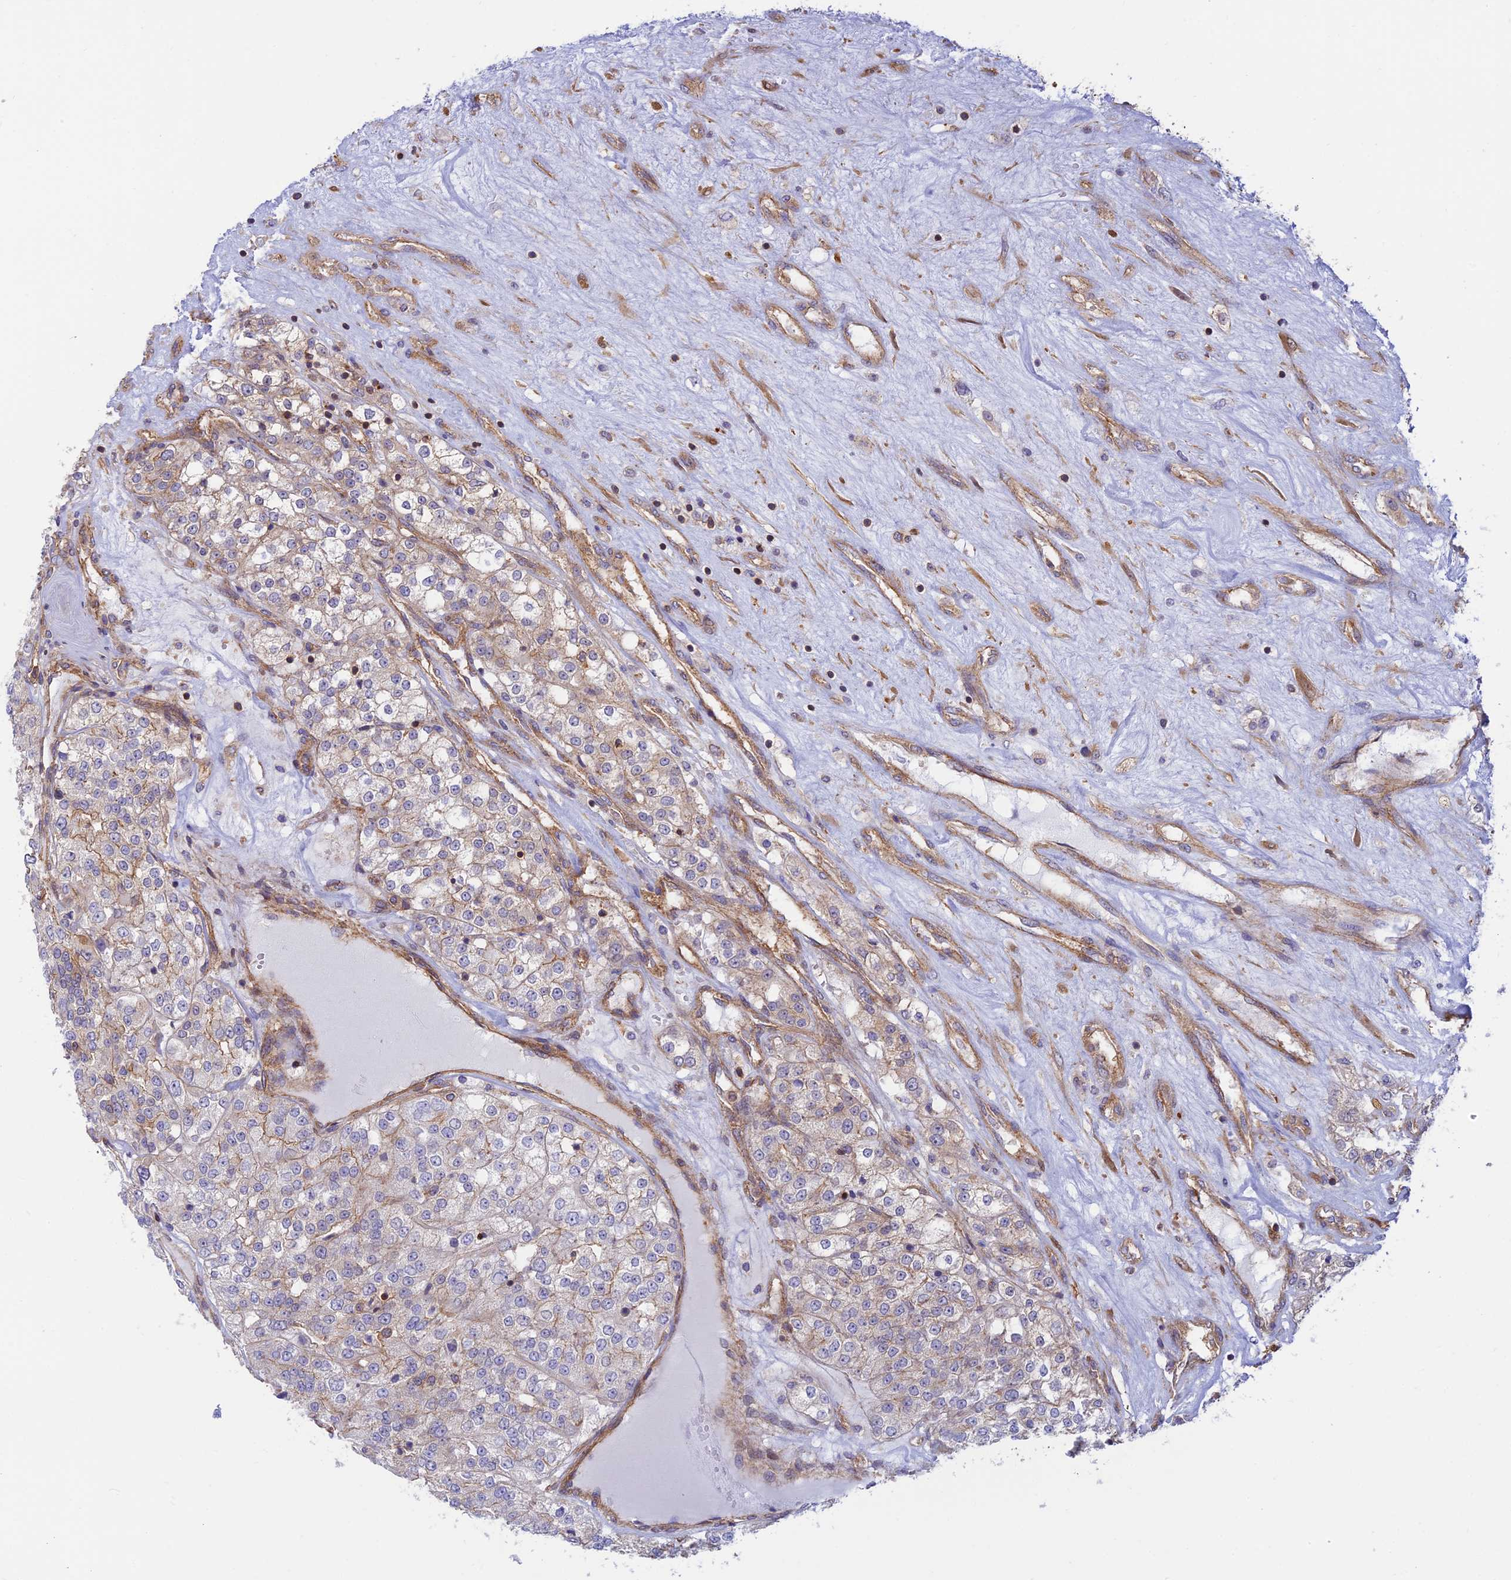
{"staining": {"intensity": "weak", "quantity": "<25%", "location": "cytoplasmic/membranous"}, "tissue": "renal cancer", "cell_type": "Tumor cells", "image_type": "cancer", "snomed": [{"axis": "morphology", "description": "Adenocarcinoma, NOS"}, {"axis": "topography", "description": "Kidney"}], "caption": "Renal cancer was stained to show a protein in brown. There is no significant staining in tumor cells.", "gene": "PPP1R12C", "patient": {"sex": "female", "age": 63}}